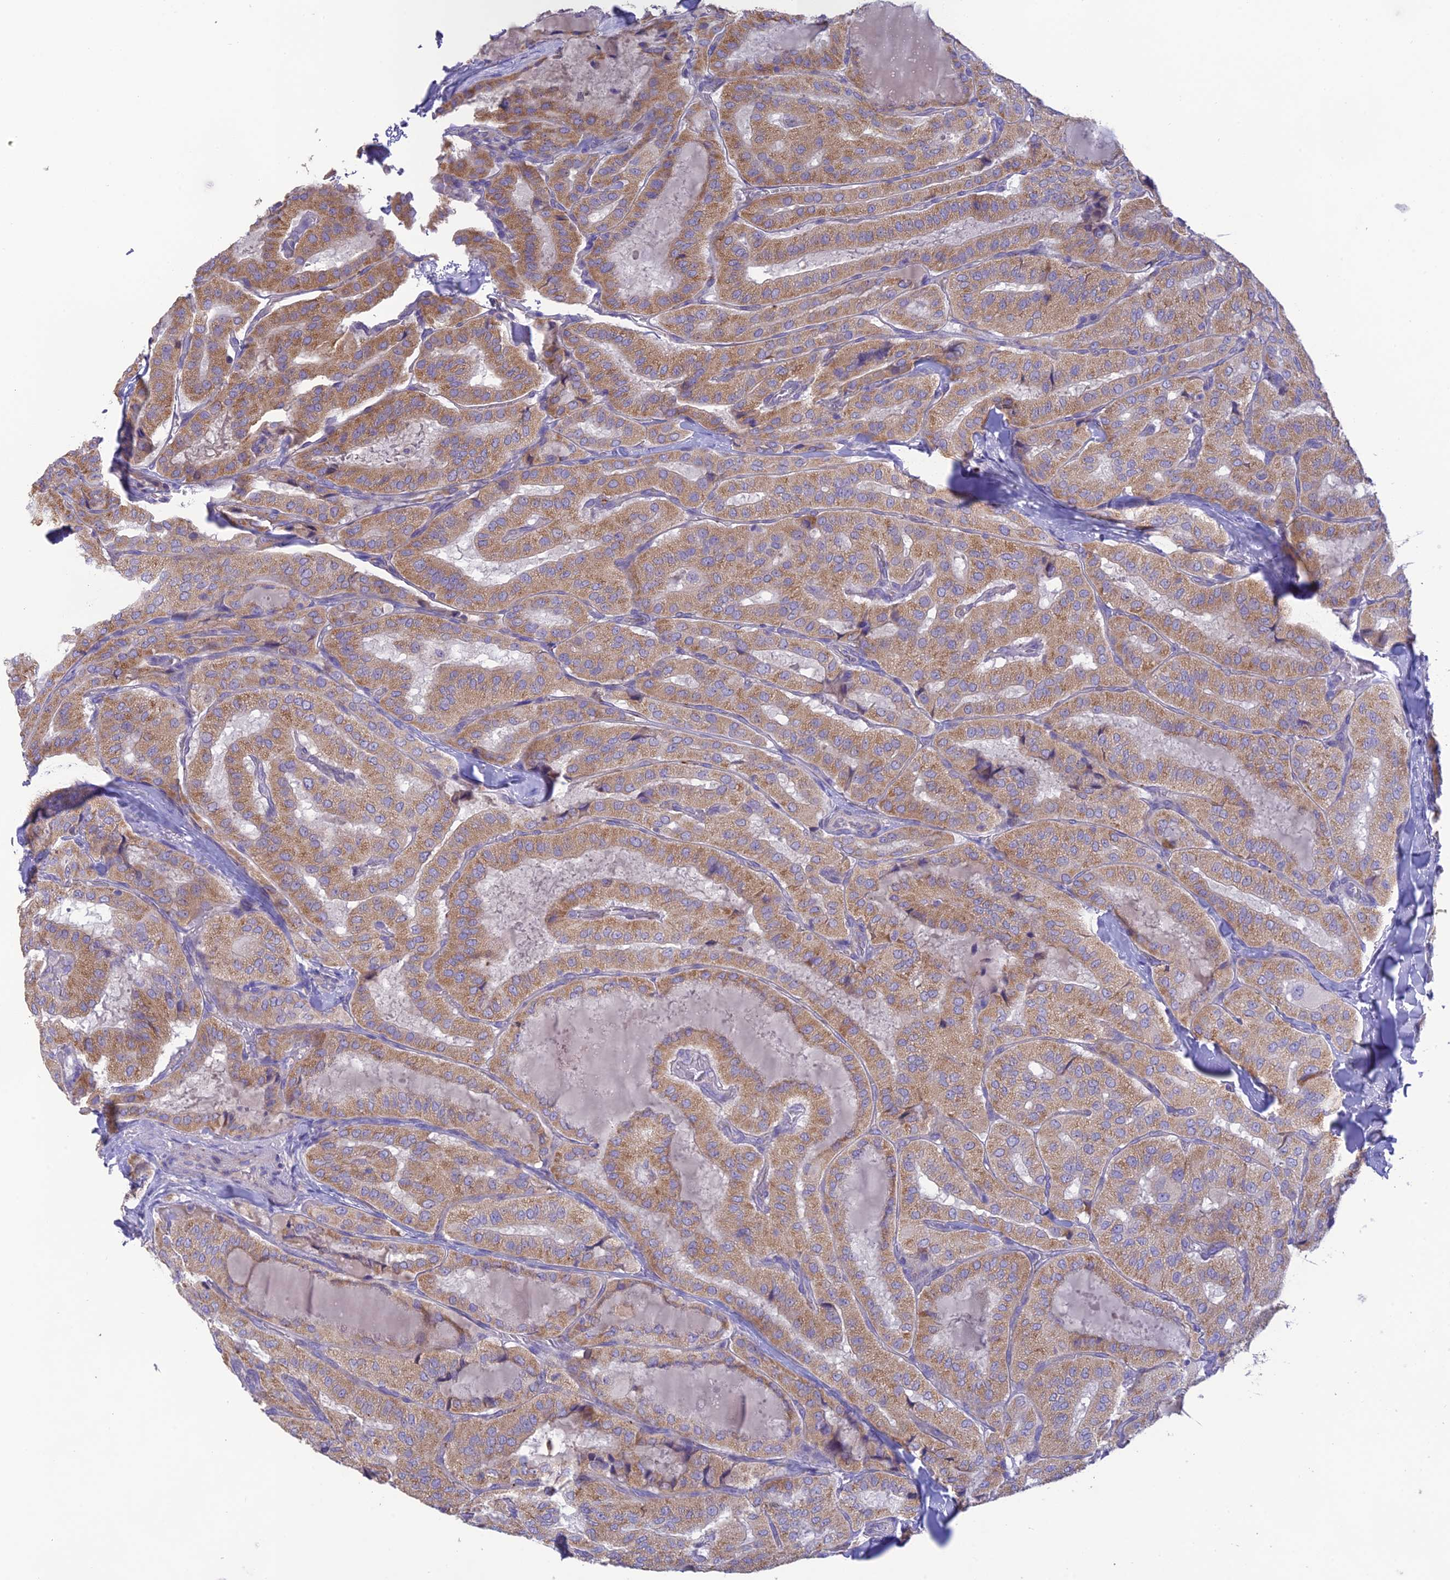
{"staining": {"intensity": "moderate", "quantity": ">75%", "location": "cytoplasmic/membranous"}, "tissue": "thyroid cancer", "cell_type": "Tumor cells", "image_type": "cancer", "snomed": [{"axis": "morphology", "description": "Normal tissue, NOS"}, {"axis": "morphology", "description": "Papillary adenocarcinoma, NOS"}, {"axis": "topography", "description": "Thyroid gland"}], "caption": "Thyroid cancer (papillary adenocarcinoma) was stained to show a protein in brown. There is medium levels of moderate cytoplasmic/membranous expression in approximately >75% of tumor cells. (brown staining indicates protein expression, while blue staining denotes nuclei).", "gene": "HSD17B2", "patient": {"sex": "female", "age": 59}}